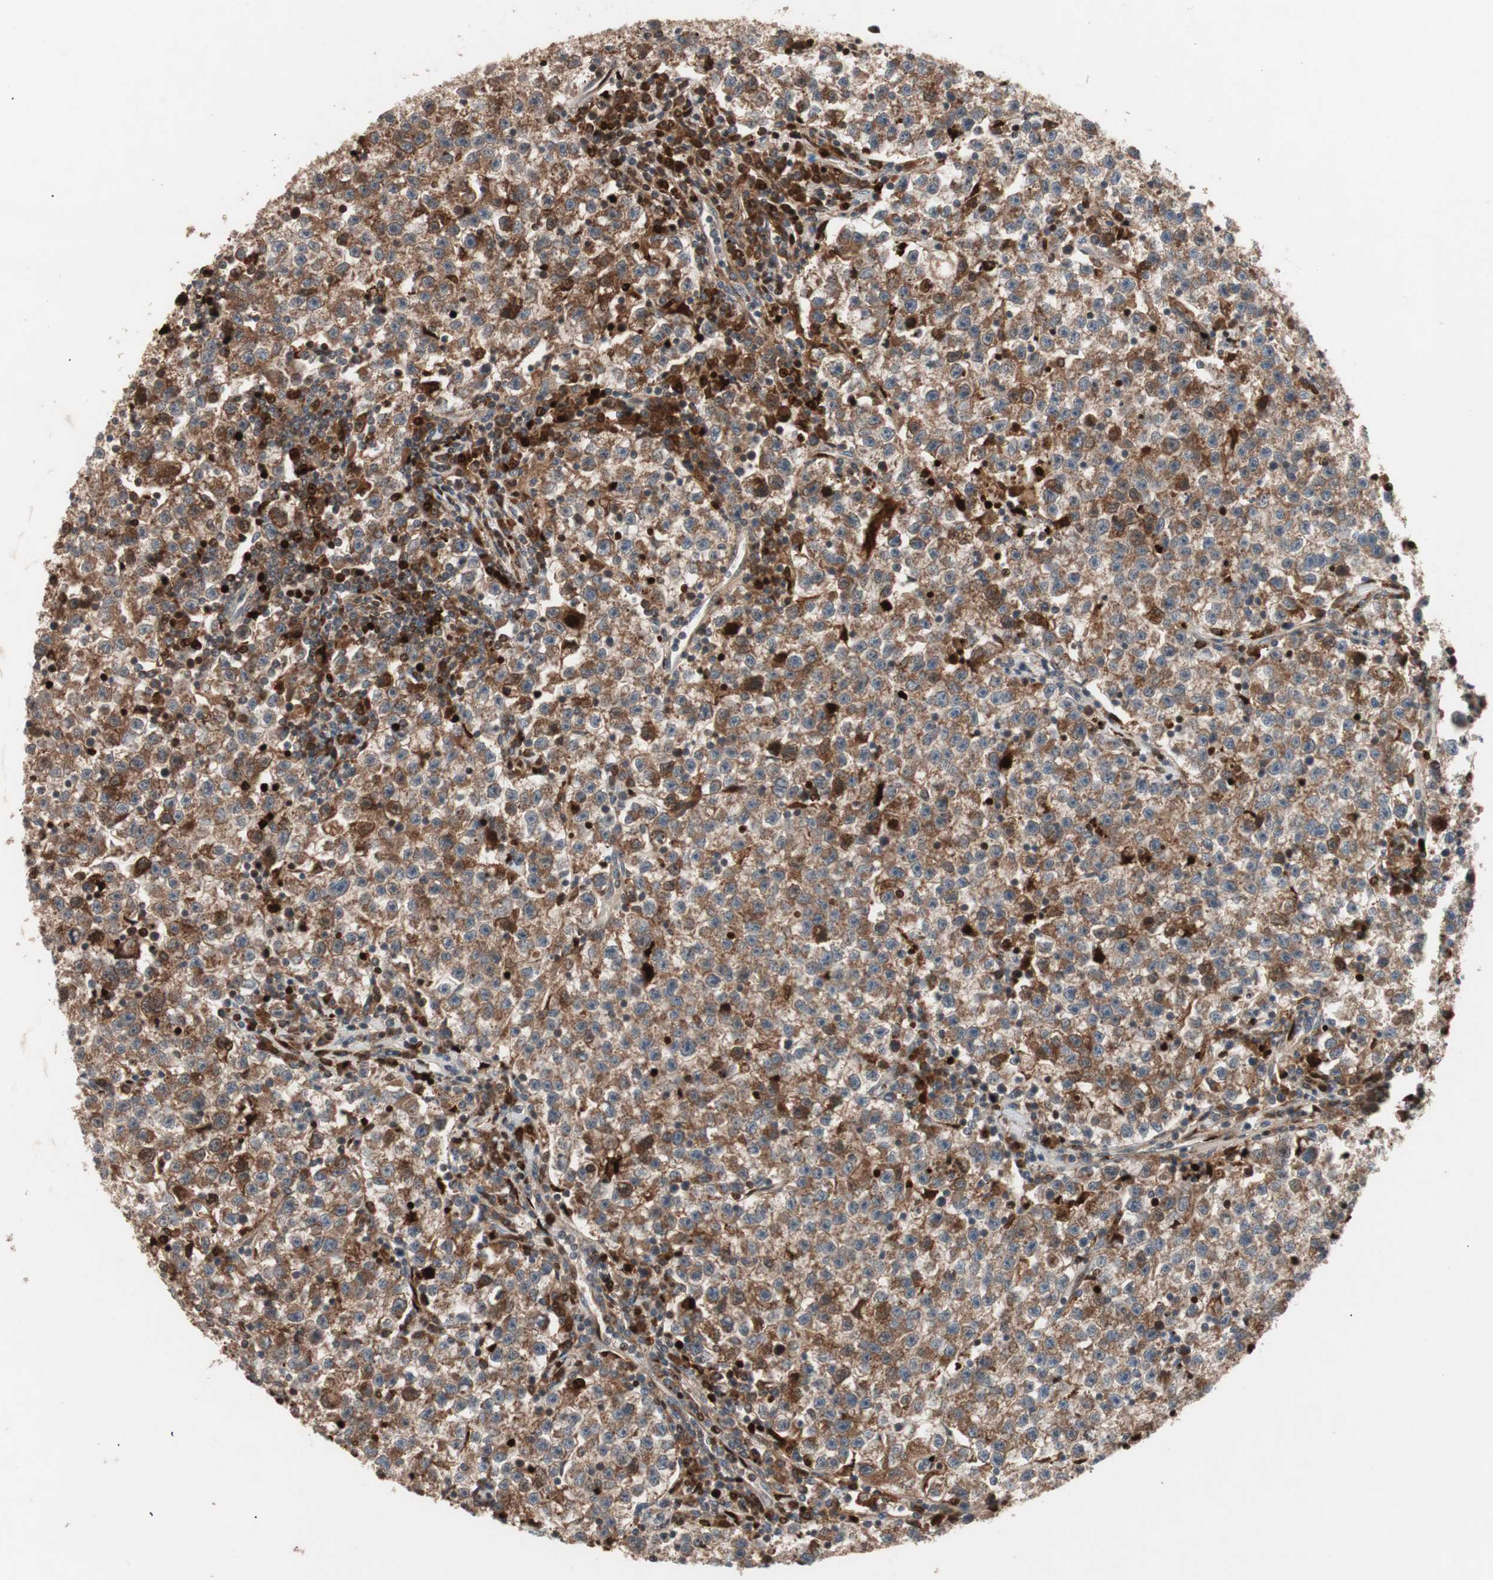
{"staining": {"intensity": "moderate", "quantity": ">75%", "location": "cytoplasmic/membranous"}, "tissue": "testis cancer", "cell_type": "Tumor cells", "image_type": "cancer", "snomed": [{"axis": "morphology", "description": "Seminoma, NOS"}, {"axis": "topography", "description": "Testis"}], "caption": "This image reveals seminoma (testis) stained with immunohistochemistry (IHC) to label a protein in brown. The cytoplasmic/membranous of tumor cells show moderate positivity for the protein. Nuclei are counter-stained blue.", "gene": "NF2", "patient": {"sex": "male", "age": 22}}